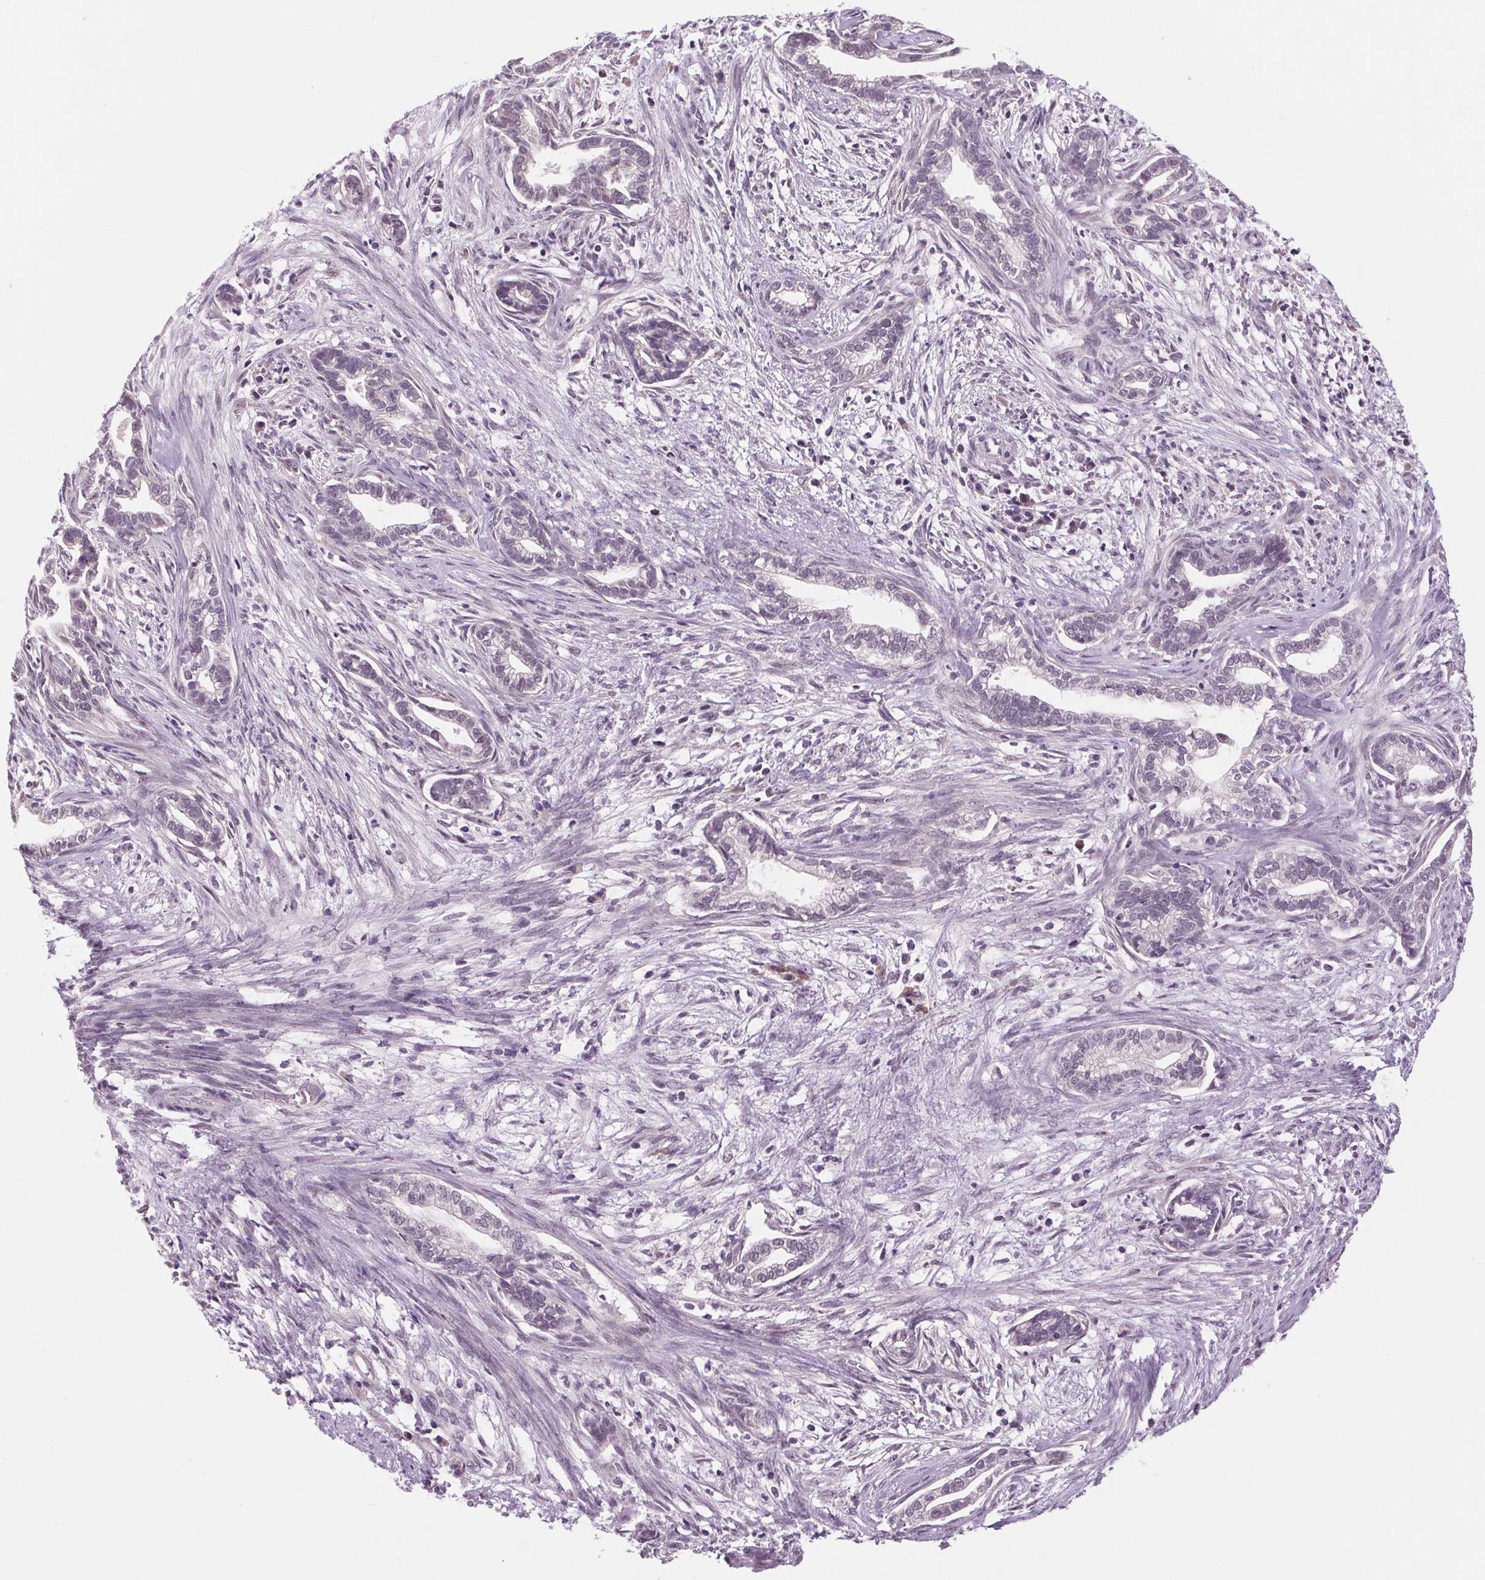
{"staining": {"intensity": "negative", "quantity": "none", "location": "none"}, "tissue": "cervical cancer", "cell_type": "Tumor cells", "image_type": "cancer", "snomed": [{"axis": "morphology", "description": "Adenocarcinoma, NOS"}, {"axis": "topography", "description": "Cervix"}], "caption": "Human cervical adenocarcinoma stained for a protein using immunohistochemistry (IHC) reveals no positivity in tumor cells.", "gene": "KLHL40", "patient": {"sex": "female", "age": 62}}